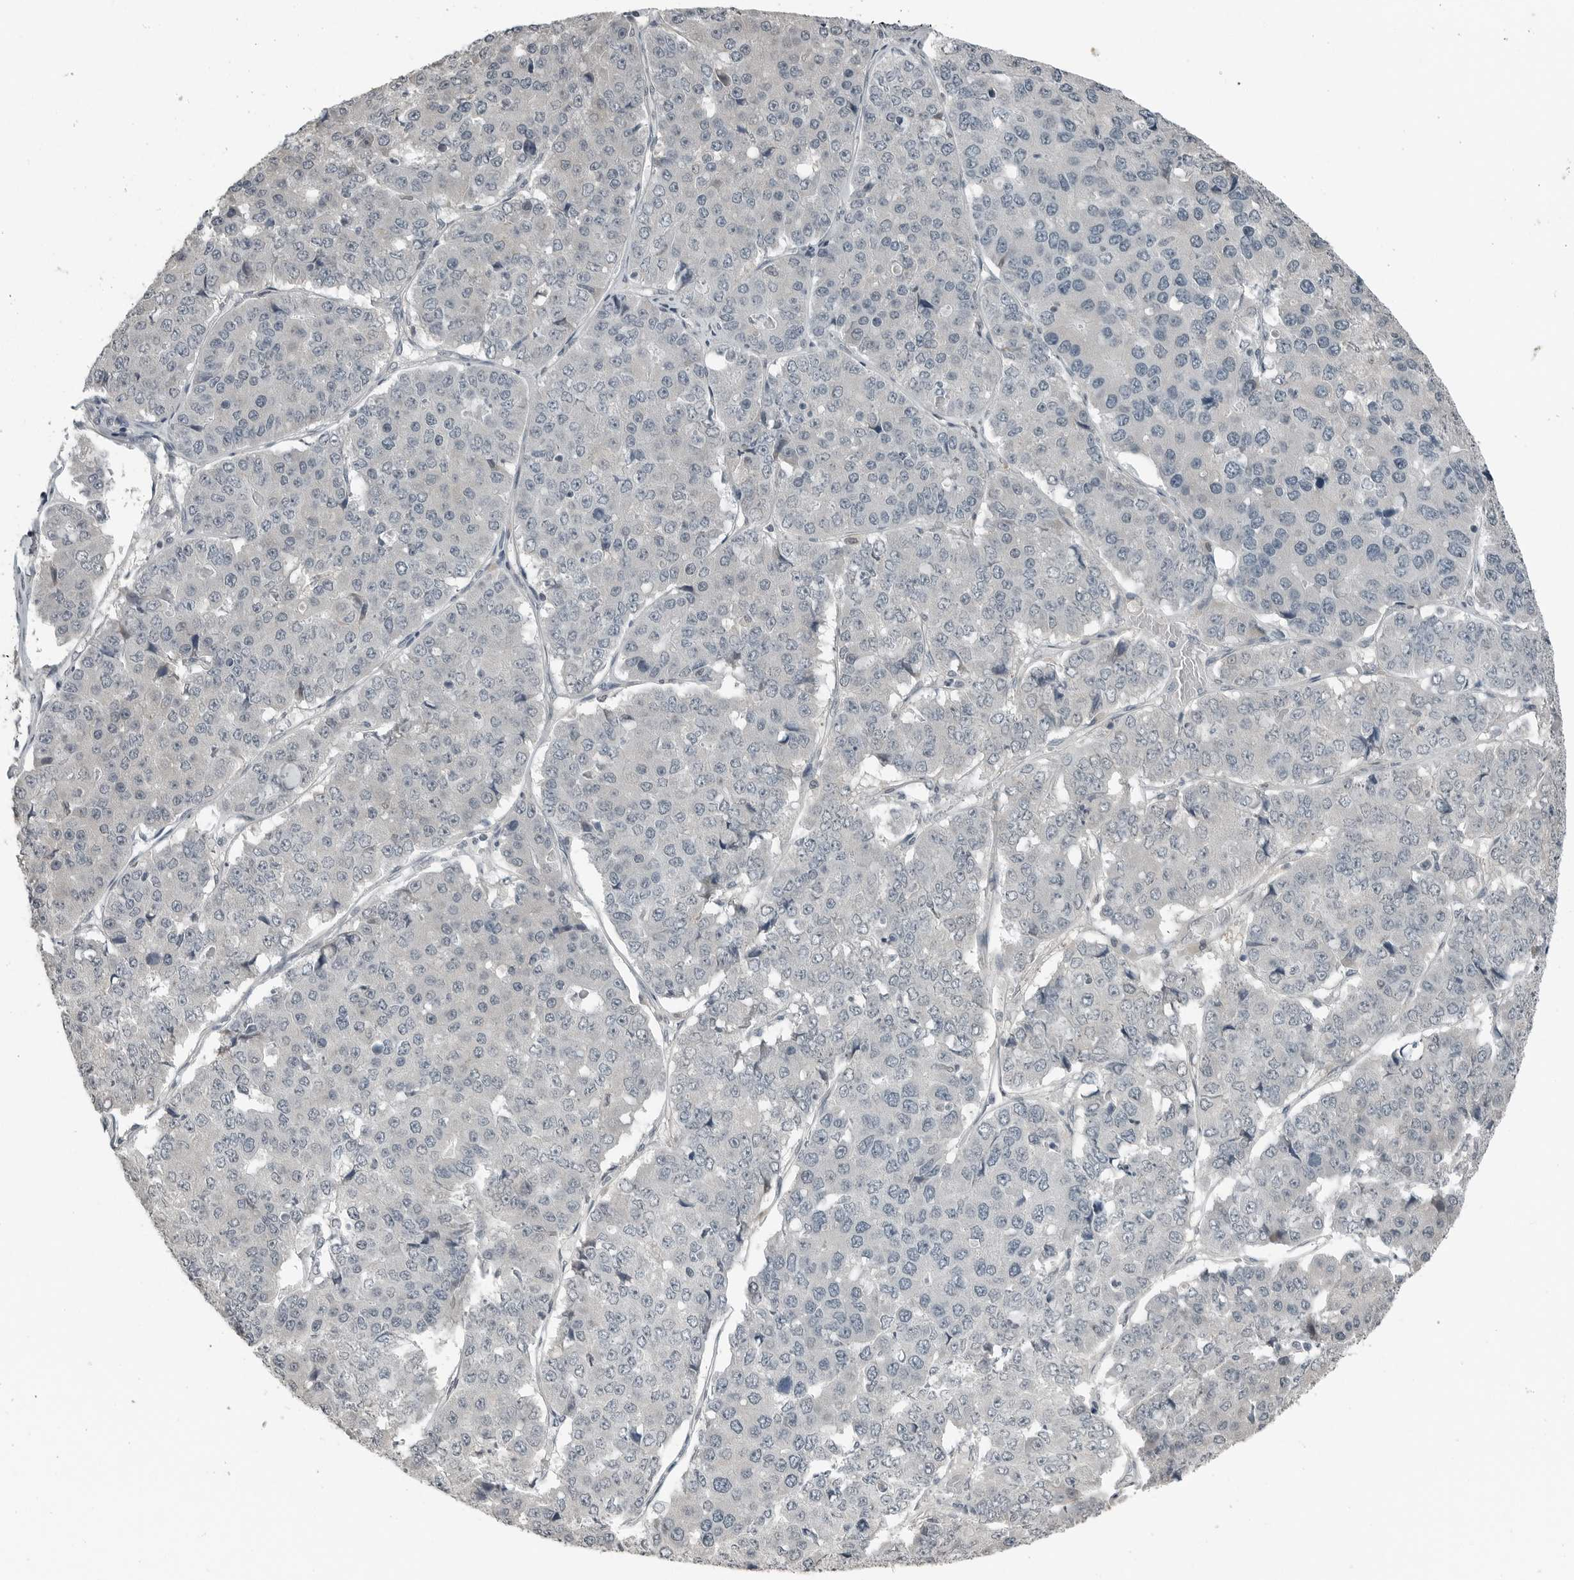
{"staining": {"intensity": "negative", "quantity": "none", "location": "none"}, "tissue": "pancreatic cancer", "cell_type": "Tumor cells", "image_type": "cancer", "snomed": [{"axis": "morphology", "description": "Adenocarcinoma, NOS"}, {"axis": "topography", "description": "Pancreas"}], "caption": "Immunohistochemistry photomicrograph of pancreatic cancer (adenocarcinoma) stained for a protein (brown), which exhibits no positivity in tumor cells.", "gene": "KYAT1", "patient": {"sex": "male", "age": 50}}